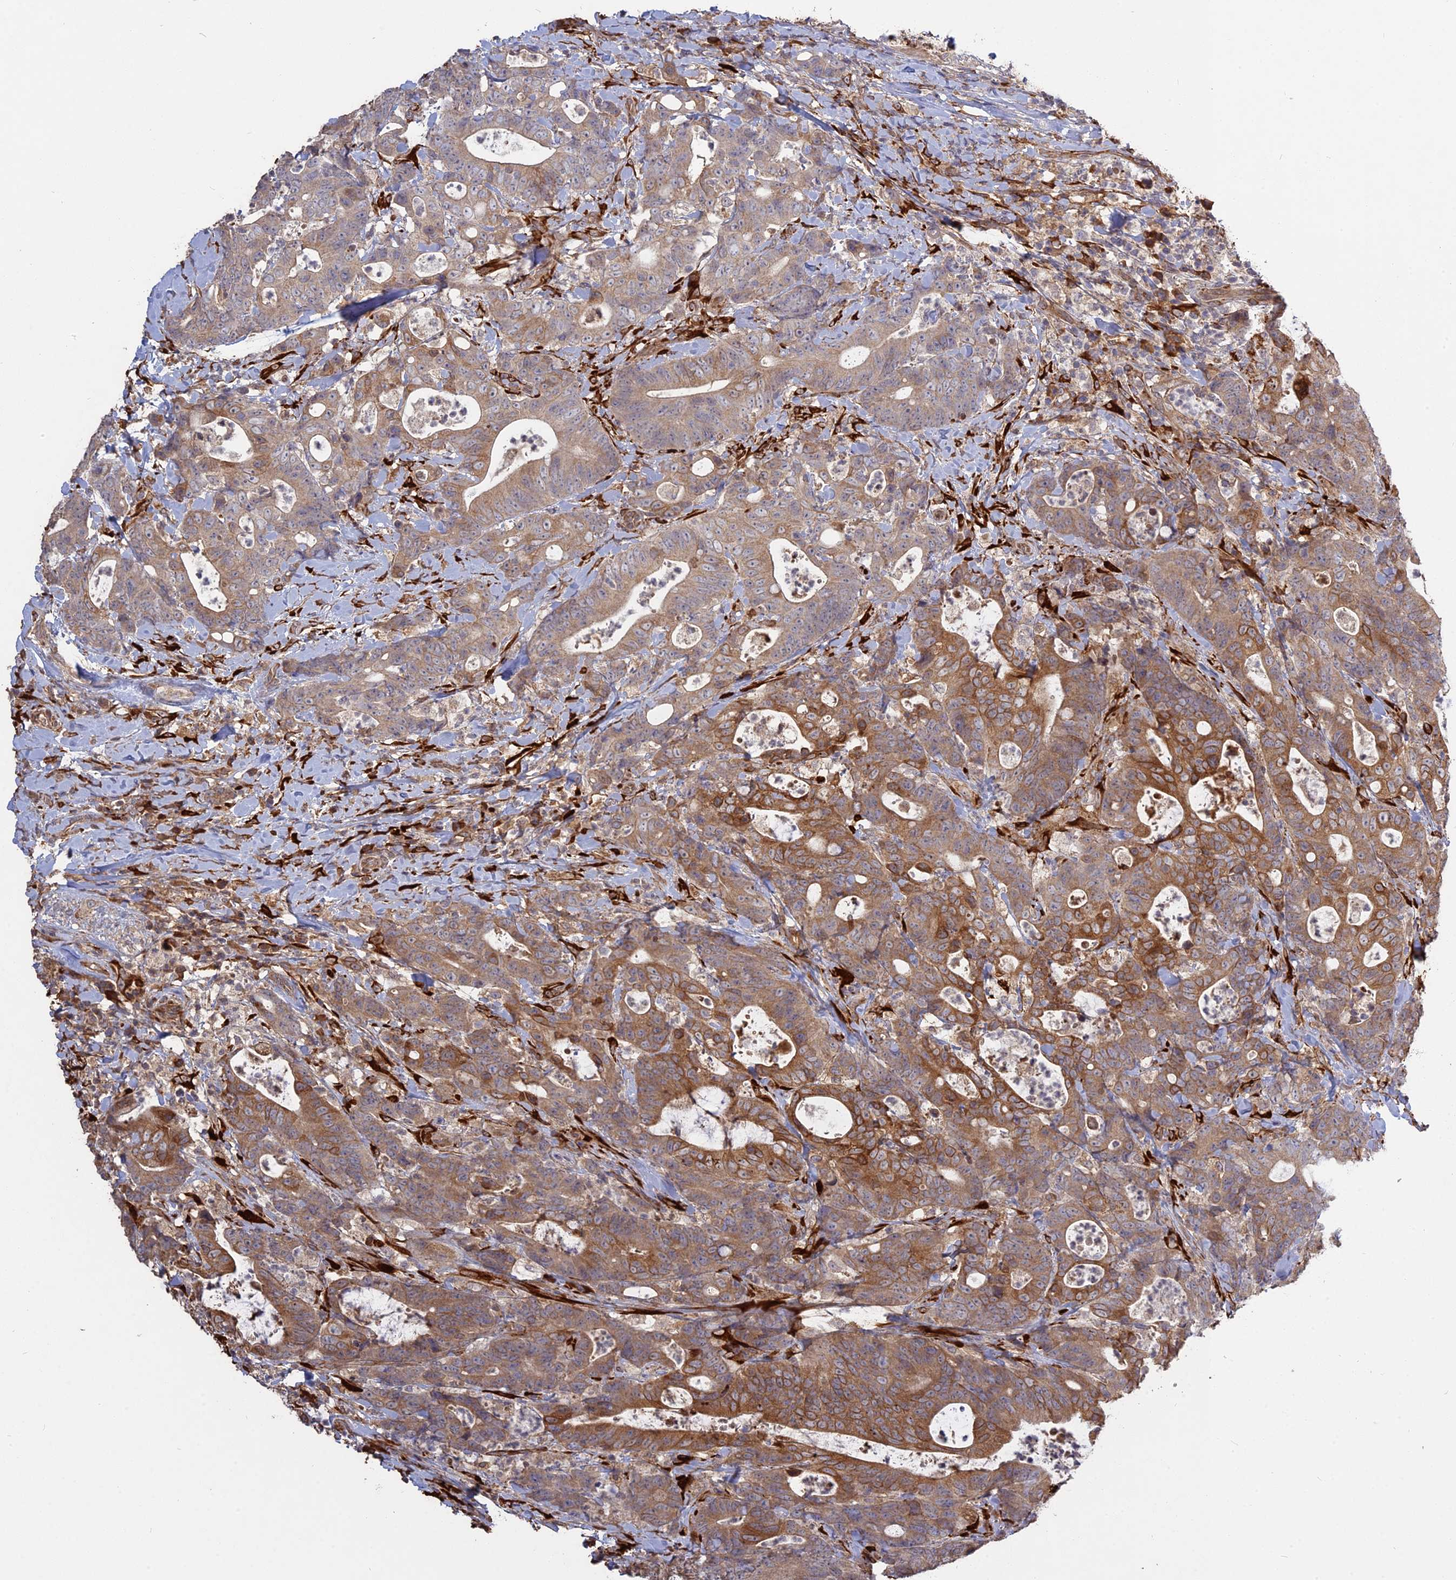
{"staining": {"intensity": "moderate", "quantity": ">75%", "location": "cytoplasmic/membranous"}, "tissue": "colorectal cancer", "cell_type": "Tumor cells", "image_type": "cancer", "snomed": [{"axis": "morphology", "description": "Adenocarcinoma, NOS"}, {"axis": "topography", "description": "Colon"}], "caption": "Moderate cytoplasmic/membranous staining is seen in about >75% of tumor cells in colorectal cancer. (Stains: DAB in brown, nuclei in blue, Microscopy: brightfield microscopy at high magnification).", "gene": "PPIC", "patient": {"sex": "female", "age": 82}}